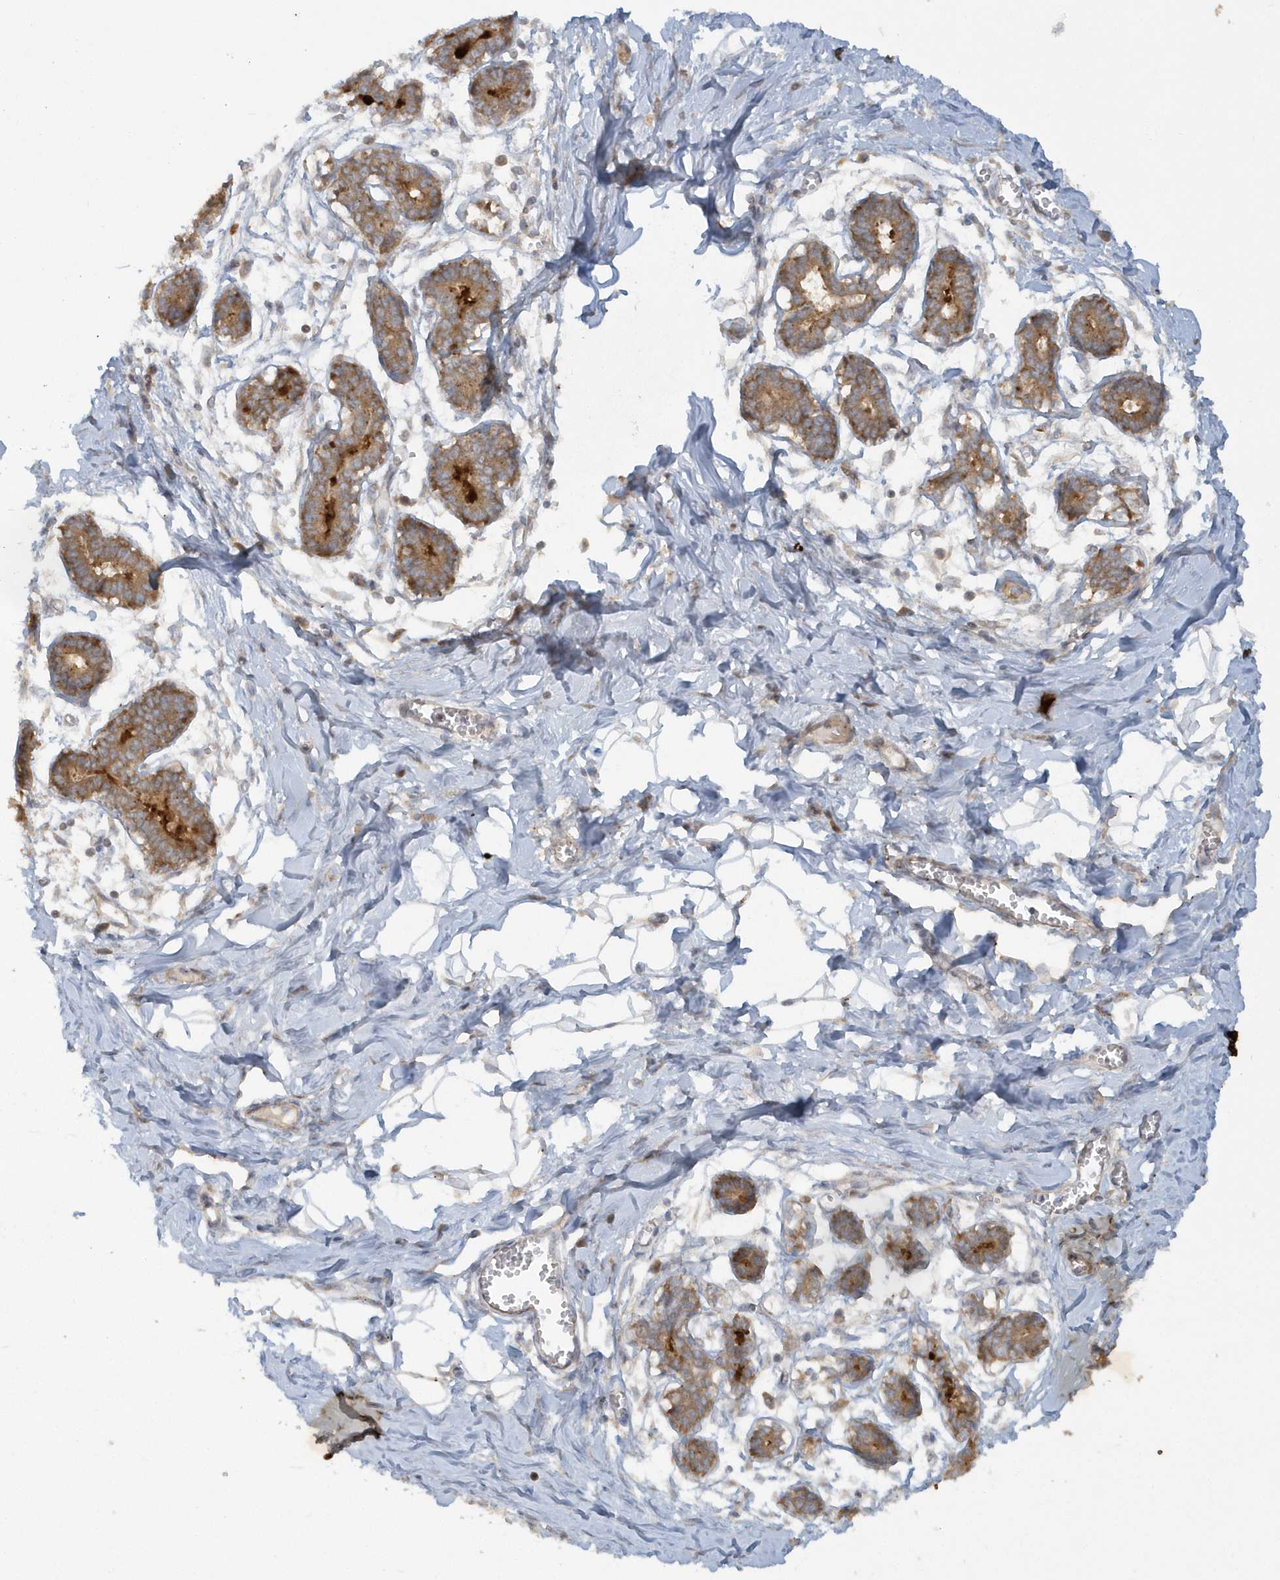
{"staining": {"intensity": "negative", "quantity": "none", "location": "none"}, "tissue": "breast", "cell_type": "Adipocytes", "image_type": "normal", "snomed": [{"axis": "morphology", "description": "Normal tissue, NOS"}, {"axis": "topography", "description": "Breast"}], "caption": "Immunohistochemical staining of normal human breast demonstrates no significant positivity in adipocytes.", "gene": "STIM2", "patient": {"sex": "female", "age": 27}}